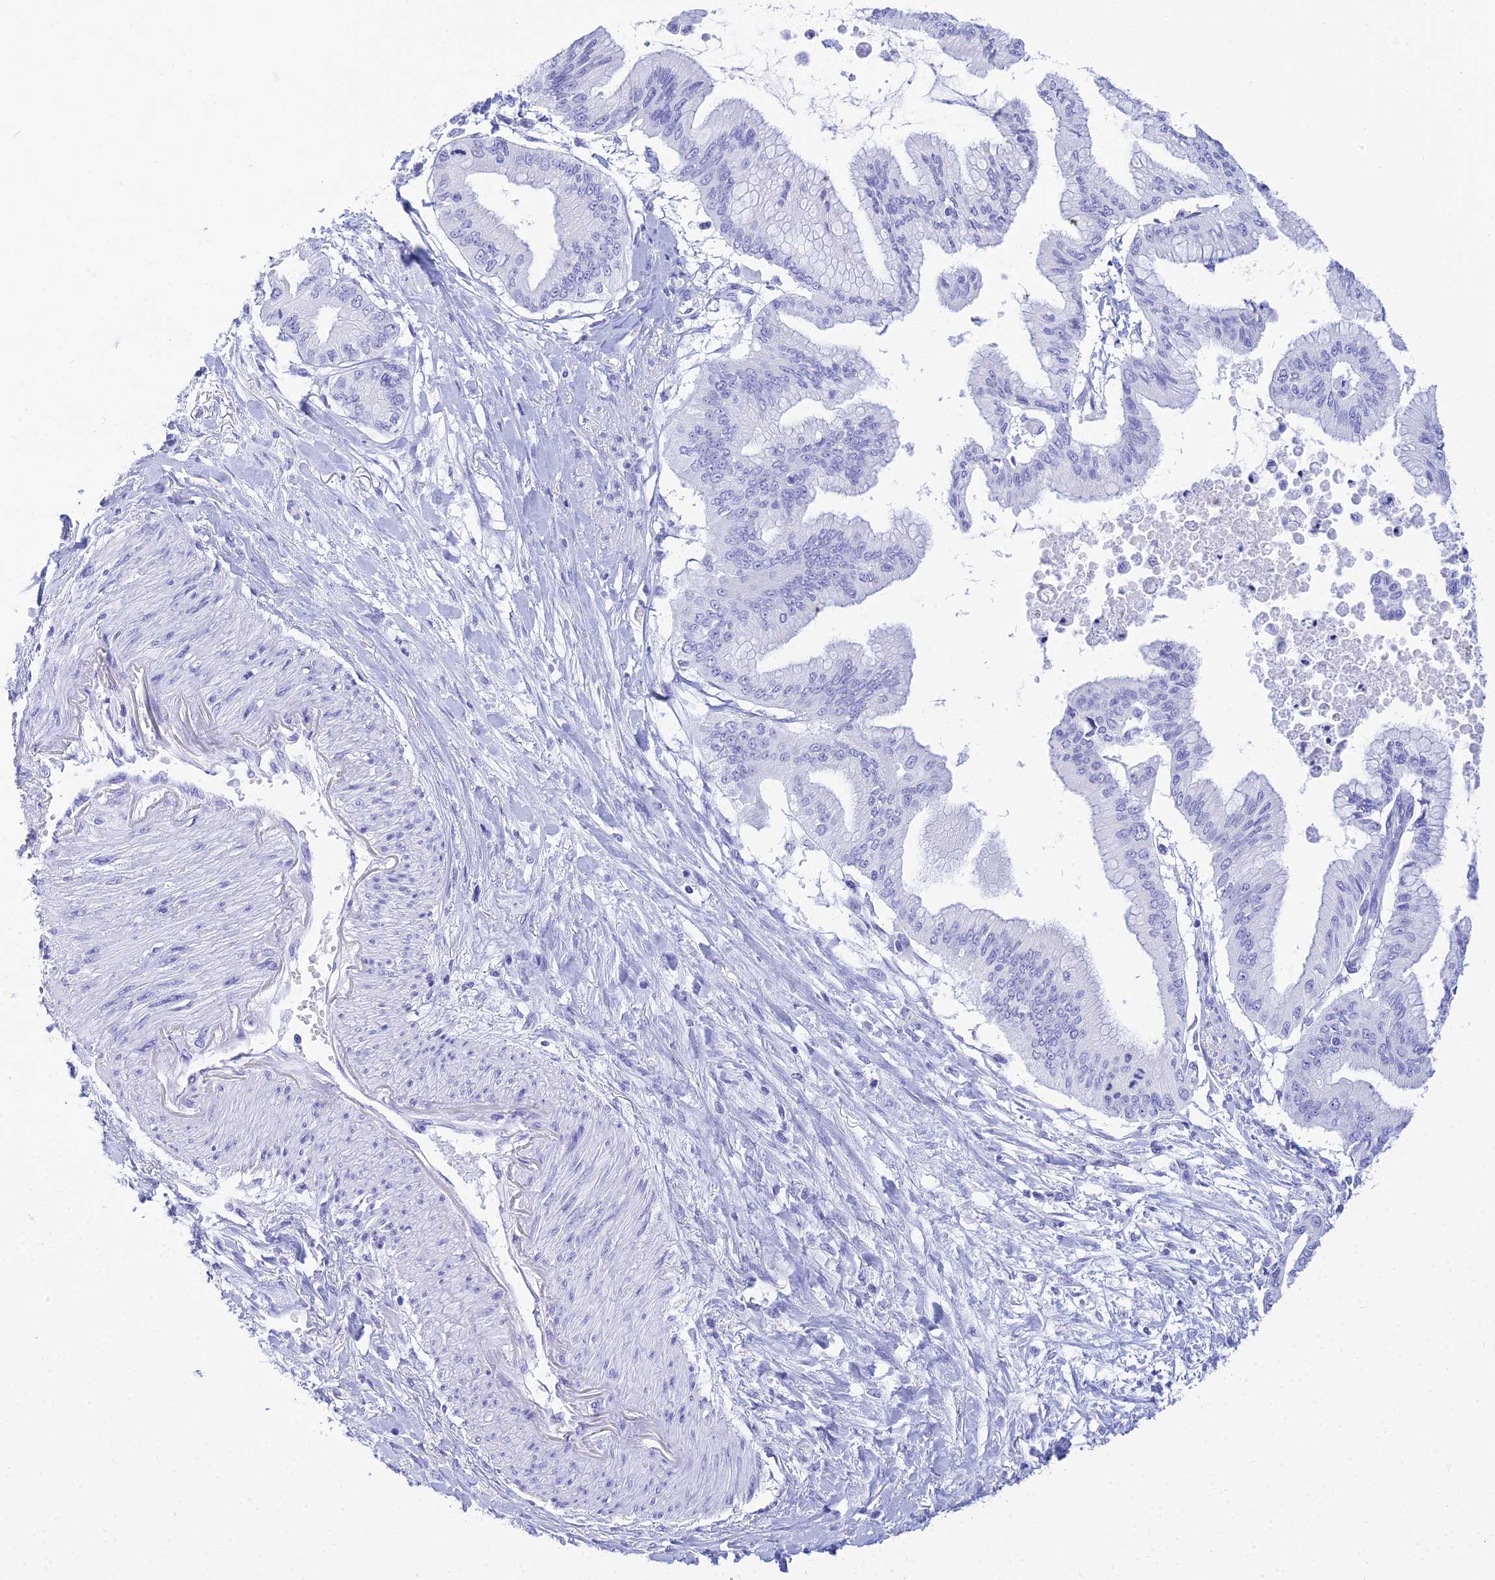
{"staining": {"intensity": "negative", "quantity": "none", "location": "none"}, "tissue": "pancreatic cancer", "cell_type": "Tumor cells", "image_type": "cancer", "snomed": [{"axis": "morphology", "description": "Adenocarcinoma, NOS"}, {"axis": "topography", "description": "Pancreas"}], "caption": "Protein analysis of adenocarcinoma (pancreatic) displays no significant staining in tumor cells.", "gene": "PATE4", "patient": {"sex": "male", "age": 46}}